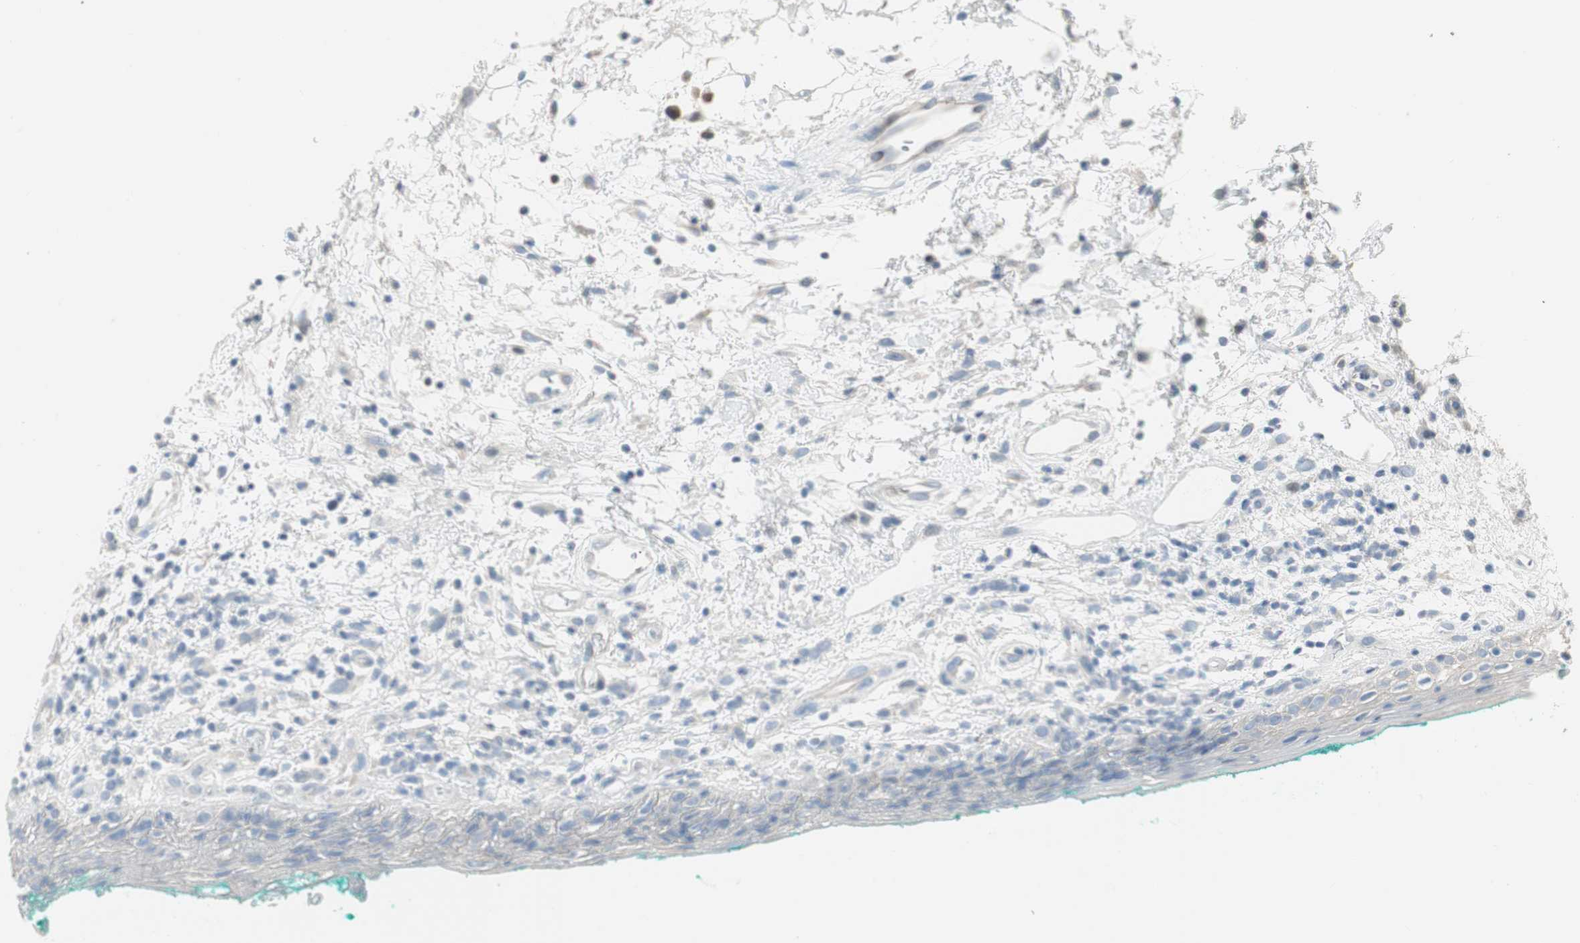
{"staining": {"intensity": "negative", "quantity": "none", "location": "none"}, "tissue": "oral mucosa", "cell_type": "Squamous epithelial cells", "image_type": "normal", "snomed": [{"axis": "morphology", "description": "Normal tissue, NOS"}, {"axis": "topography", "description": "Skeletal muscle"}, {"axis": "topography", "description": "Oral tissue"}, {"axis": "topography", "description": "Peripheral nerve tissue"}], "caption": "There is no significant staining in squamous epithelial cells of oral mucosa. (DAB immunohistochemistry, high magnification).", "gene": "SPINK4", "patient": {"sex": "female", "age": 84}}